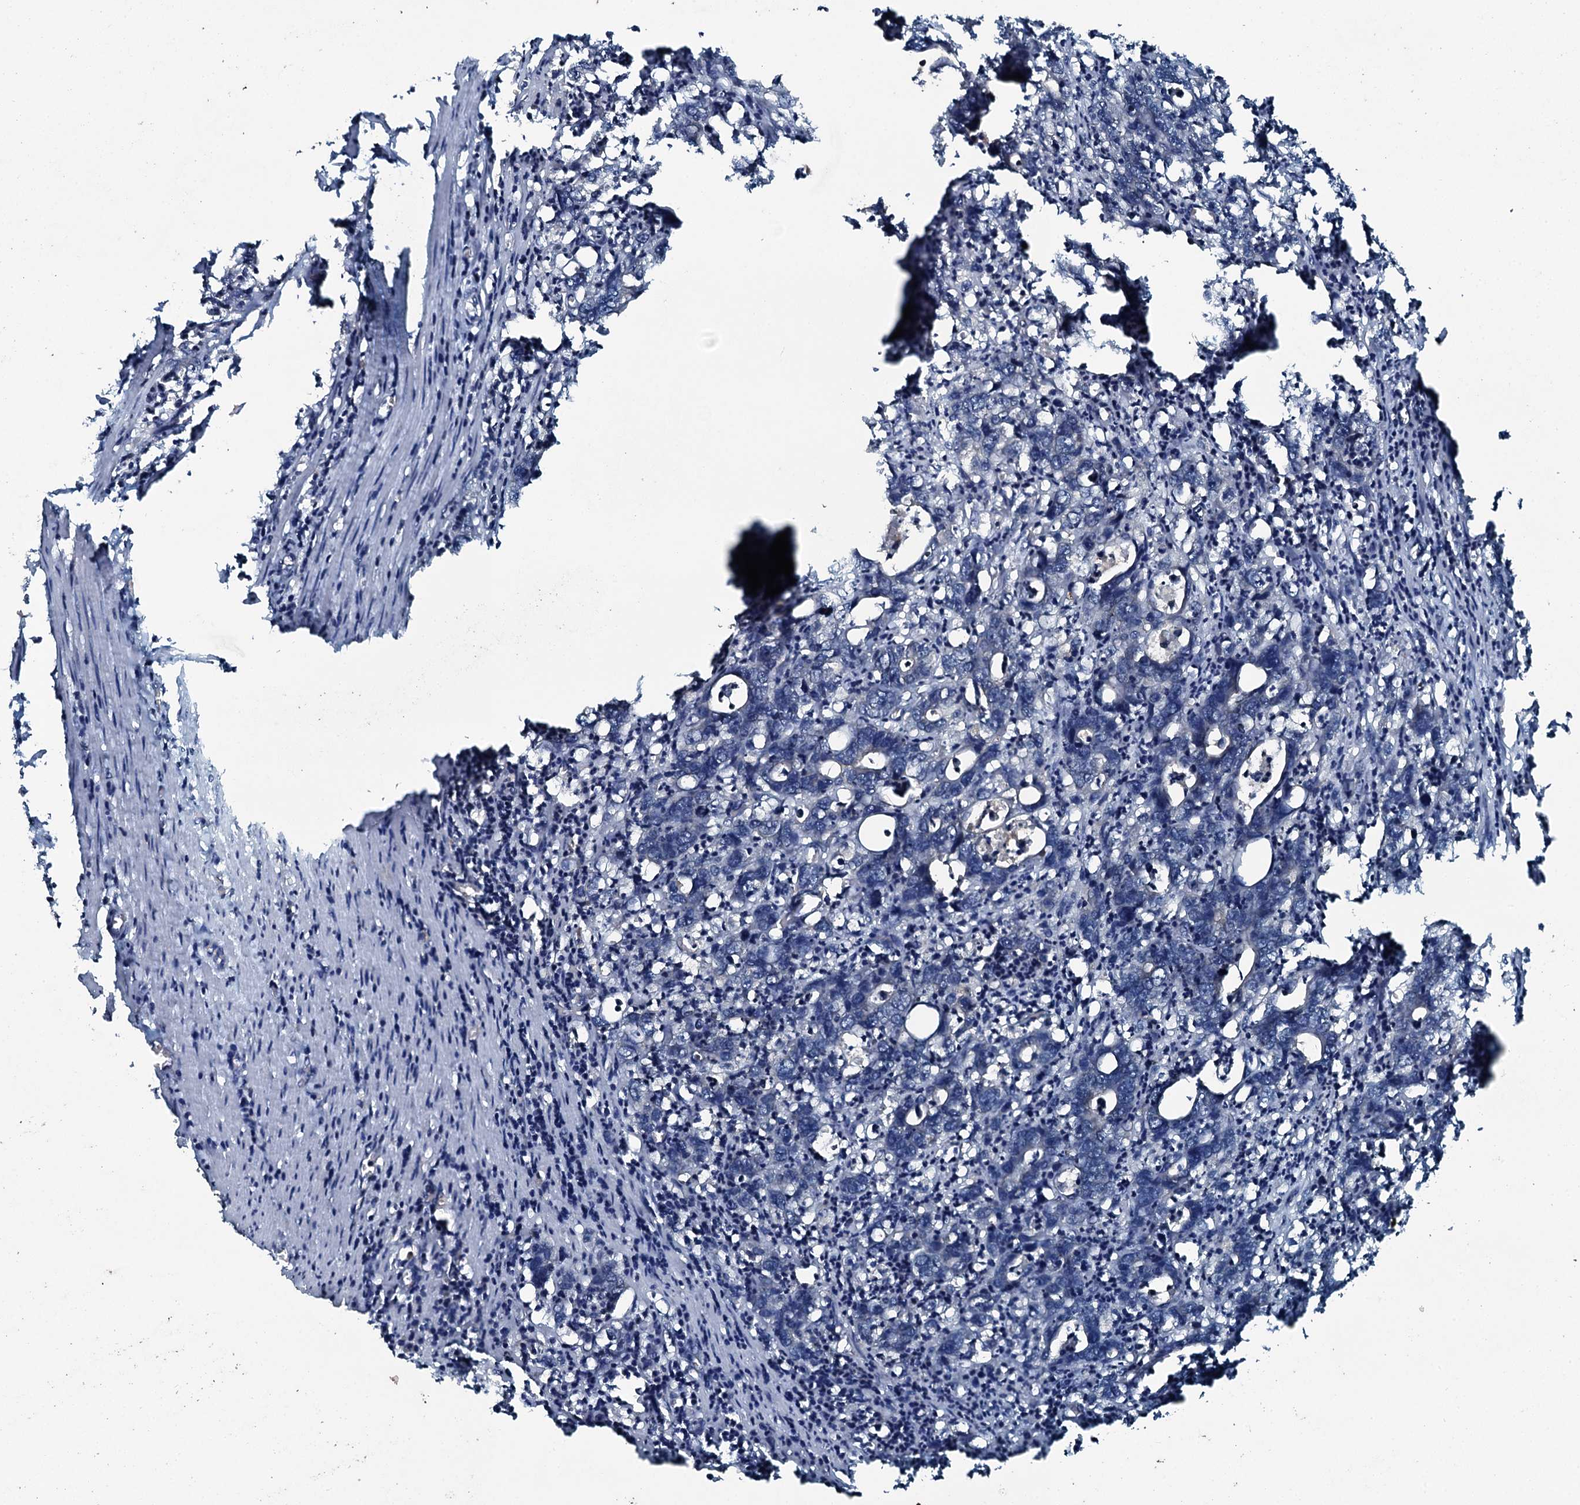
{"staining": {"intensity": "negative", "quantity": "none", "location": "none"}, "tissue": "colorectal cancer", "cell_type": "Tumor cells", "image_type": "cancer", "snomed": [{"axis": "morphology", "description": "Adenocarcinoma, NOS"}, {"axis": "topography", "description": "Colon"}], "caption": "Protein analysis of adenocarcinoma (colorectal) demonstrates no significant positivity in tumor cells. Brightfield microscopy of IHC stained with DAB (3,3'-diaminobenzidine) (brown) and hematoxylin (blue), captured at high magnification.", "gene": "TRIM7", "patient": {"sex": "female", "age": 75}}